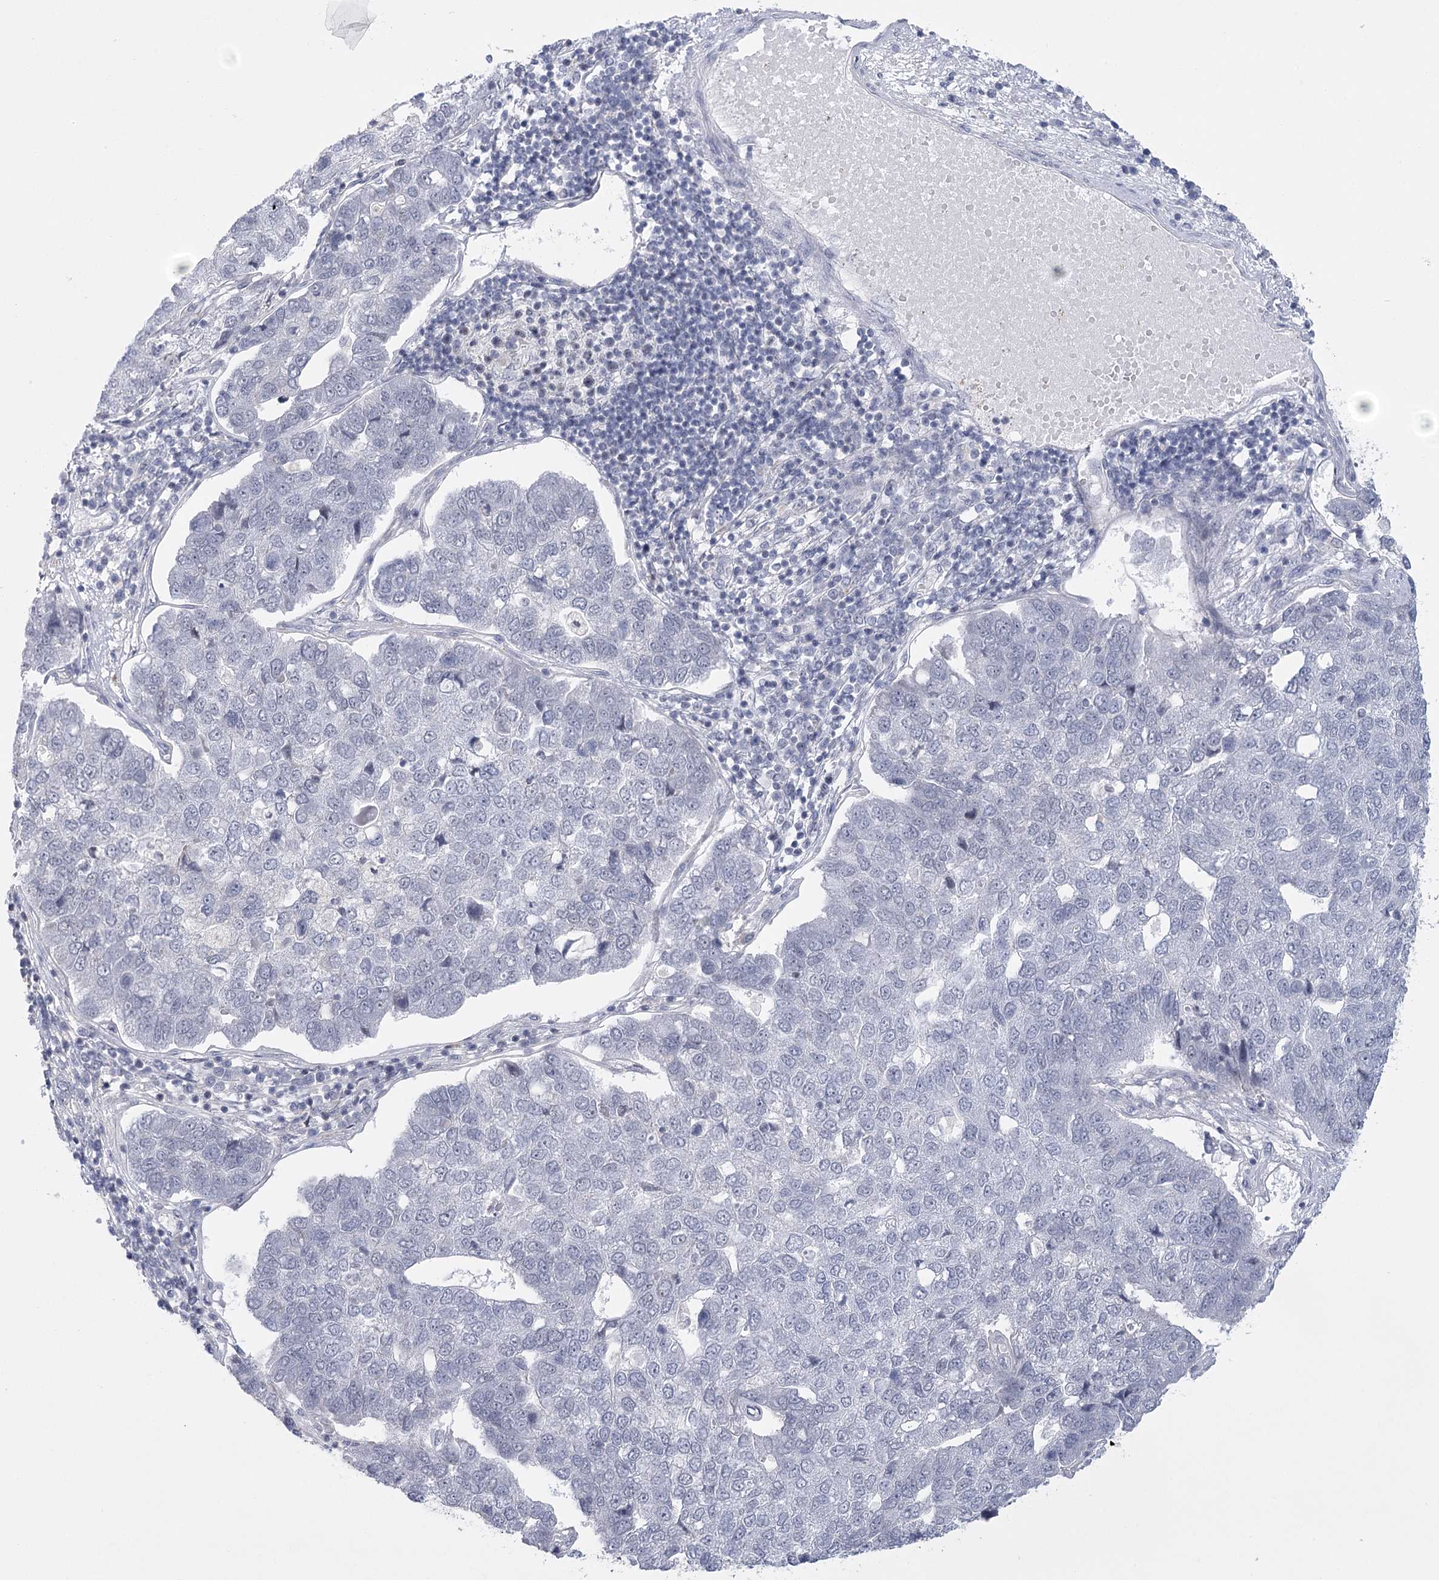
{"staining": {"intensity": "negative", "quantity": "none", "location": "none"}, "tissue": "pancreatic cancer", "cell_type": "Tumor cells", "image_type": "cancer", "snomed": [{"axis": "morphology", "description": "Adenocarcinoma, NOS"}, {"axis": "topography", "description": "Pancreas"}], "caption": "There is no significant positivity in tumor cells of pancreatic cancer. (Brightfield microscopy of DAB immunohistochemistry (IHC) at high magnification).", "gene": "FAM76B", "patient": {"sex": "female", "age": 61}}